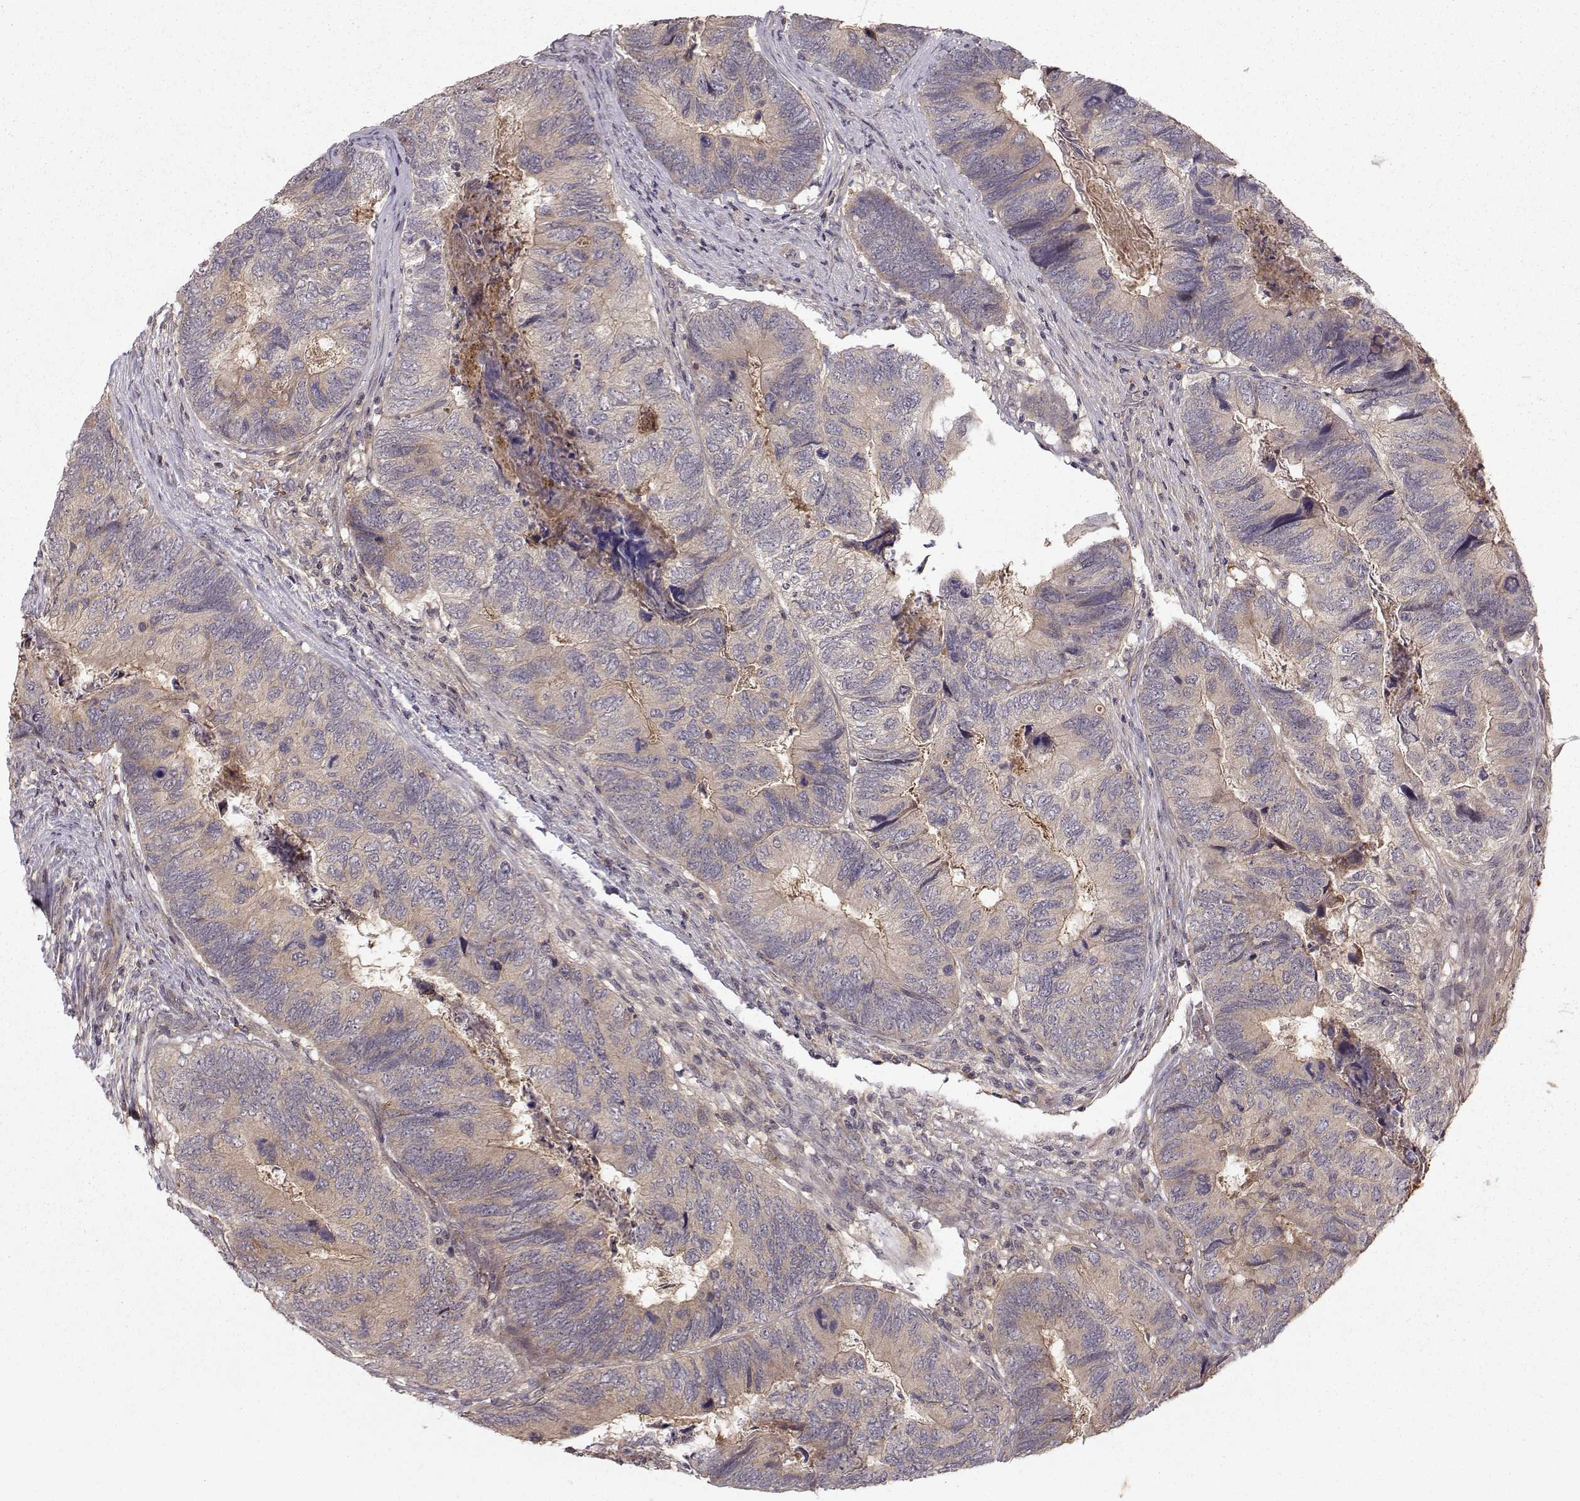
{"staining": {"intensity": "weak", "quantity": "<25%", "location": "cytoplasmic/membranous"}, "tissue": "colorectal cancer", "cell_type": "Tumor cells", "image_type": "cancer", "snomed": [{"axis": "morphology", "description": "Adenocarcinoma, NOS"}, {"axis": "topography", "description": "Colon"}], "caption": "DAB (3,3'-diaminobenzidine) immunohistochemical staining of colorectal adenocarcinoma shows no significant staining in tumor cells. (IHC, brightfield microscopy, high magnification).", "gene": "WNT6", "patient": {"sex": "female", "age": 67}}